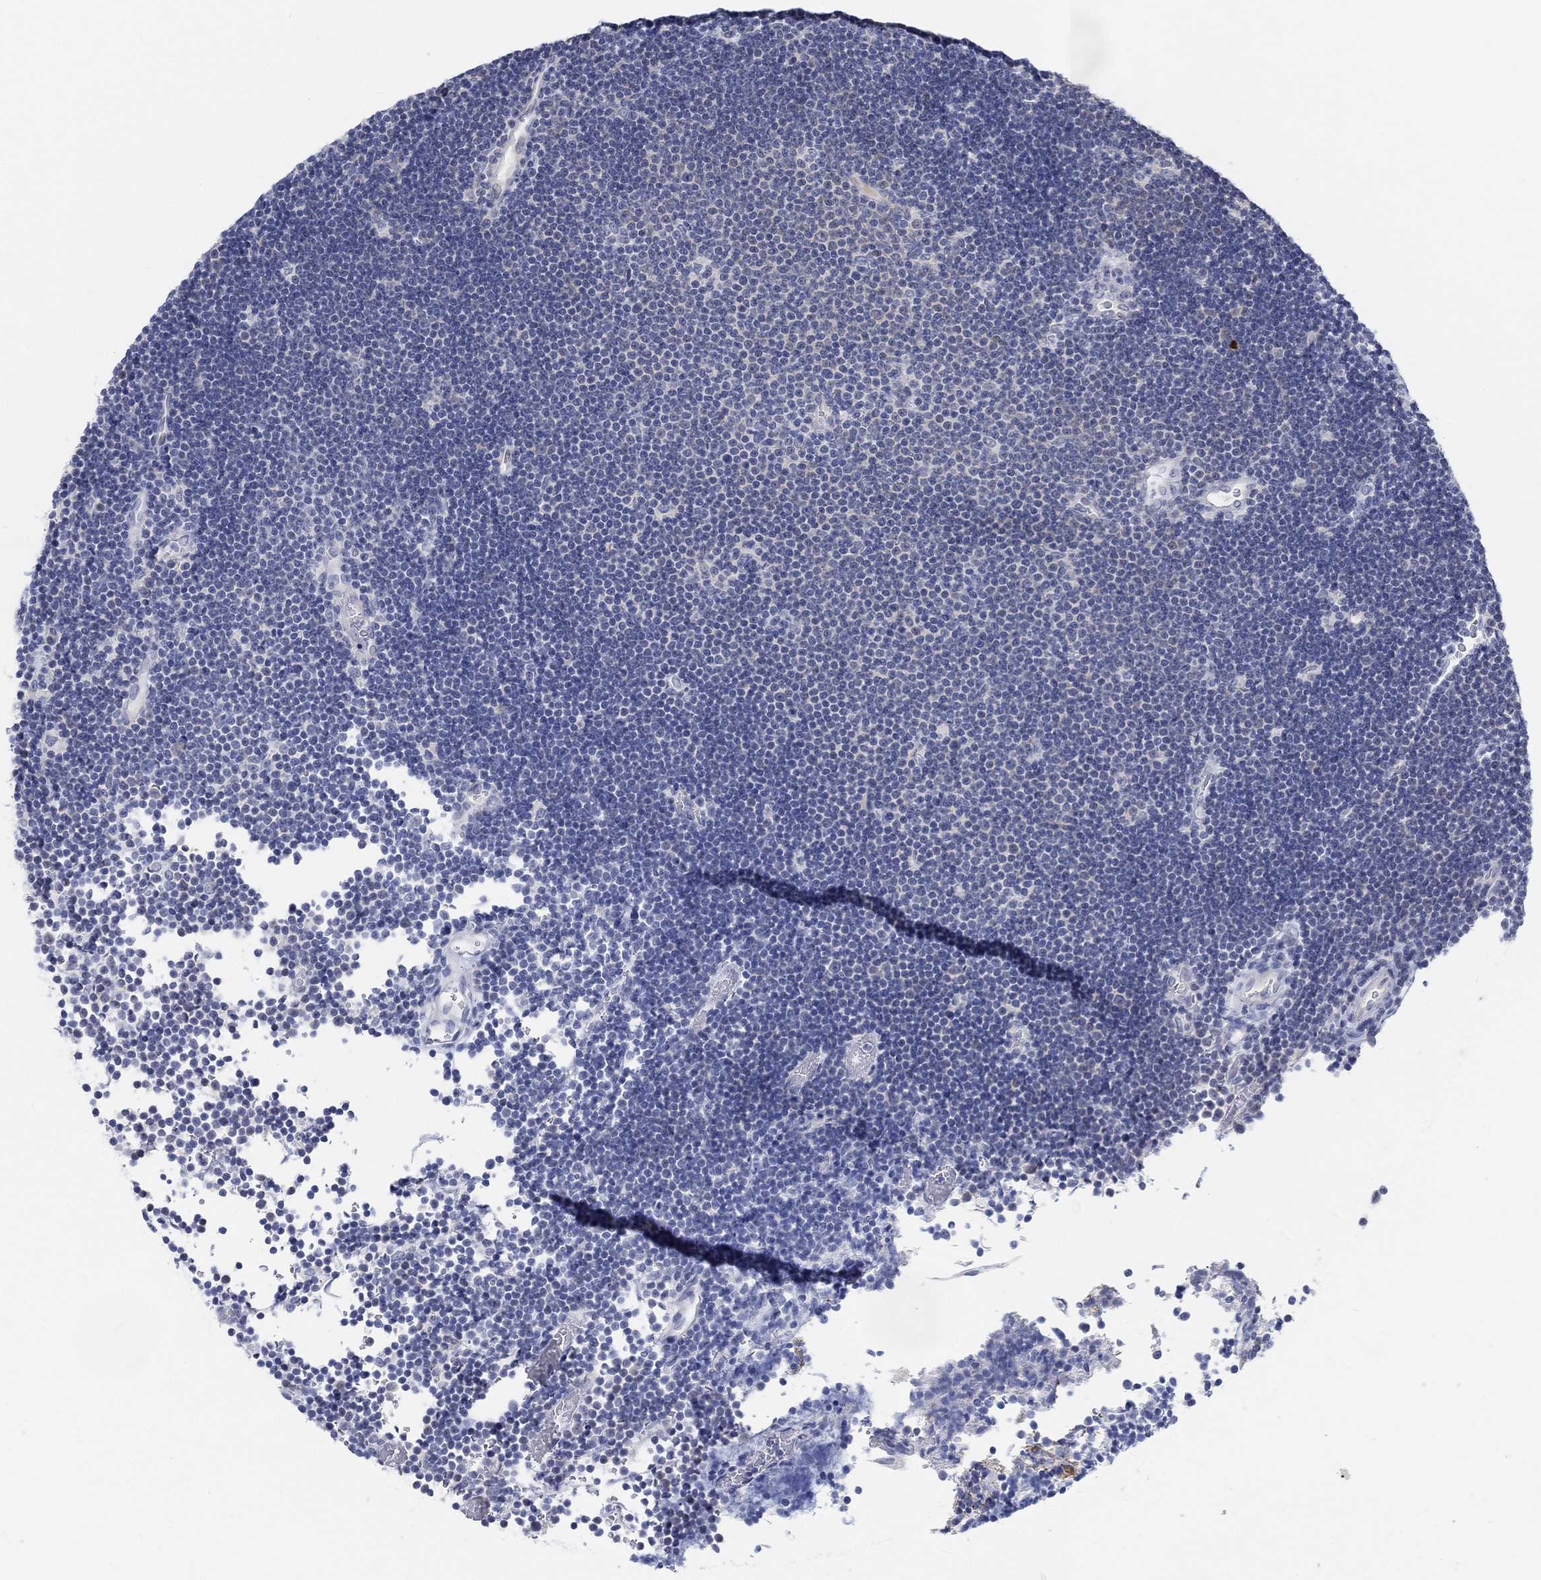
{"staining": {"intensity": "negative", "quantity": "none", "location": "none"}, "tissue": "lymphoma", "cell_type": "Tumor cells", "image_type": "cancer", "snomed": [{"axis": "morphology", "description": "Malignant lymphoma, non-Hodgkin's type, Low grade"}, {"axis": "topography", "description": "Brain"}], "caption": "Immunohistochemistry photomicrograph of neoplastic tissue: lymphoma stained with DAB (3,3'-diaminobenzidine) reveals no significant protein positivity in tumor cells.", "gene": "SNTG2", "patient": {"sex": "female", "age": 66}}